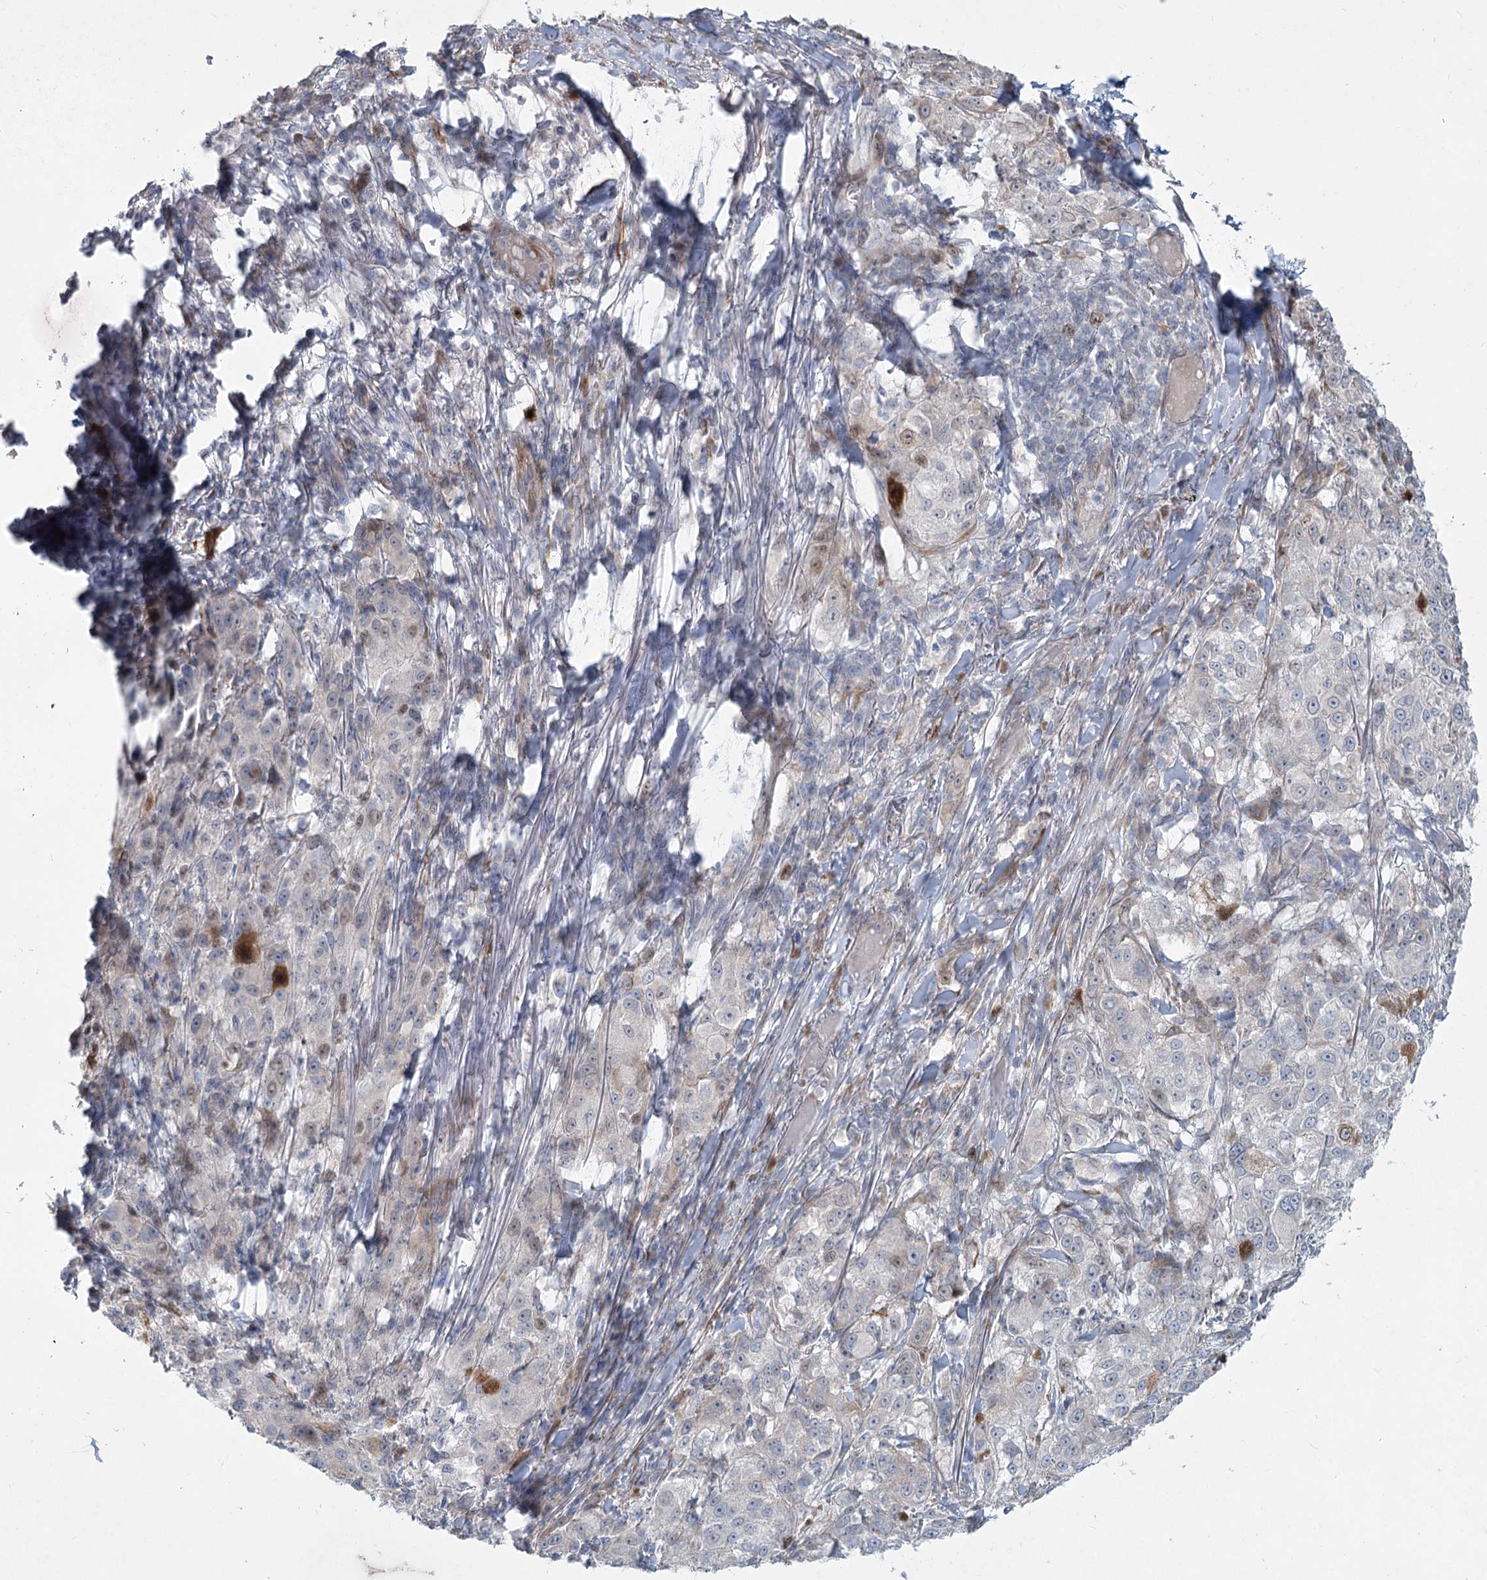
{"staining": {"intensity": "moderate", "quantity": "<25%", "location": "cytoplasmic/membranous"}, "tissue": "melanoma", "cell_type": "Tumor cells", "image_type": "cancer", "snomed": [{"axis": "morphology", "description": "Necrosis, NOS"}, {"axis": "morphology", "description": "Malignant melanoma, NOS"}, {"axis": "topography", "description": "Skin"}], "caption": "Melanoma stained for a protein shows moderate cytoplasmic/membranous positivity in tumor cells. (Brightfield microscopy of DAB IHC at high magnification).", "gene": "ABITRAM", "patient": {"sex": "female", "age": 87}}